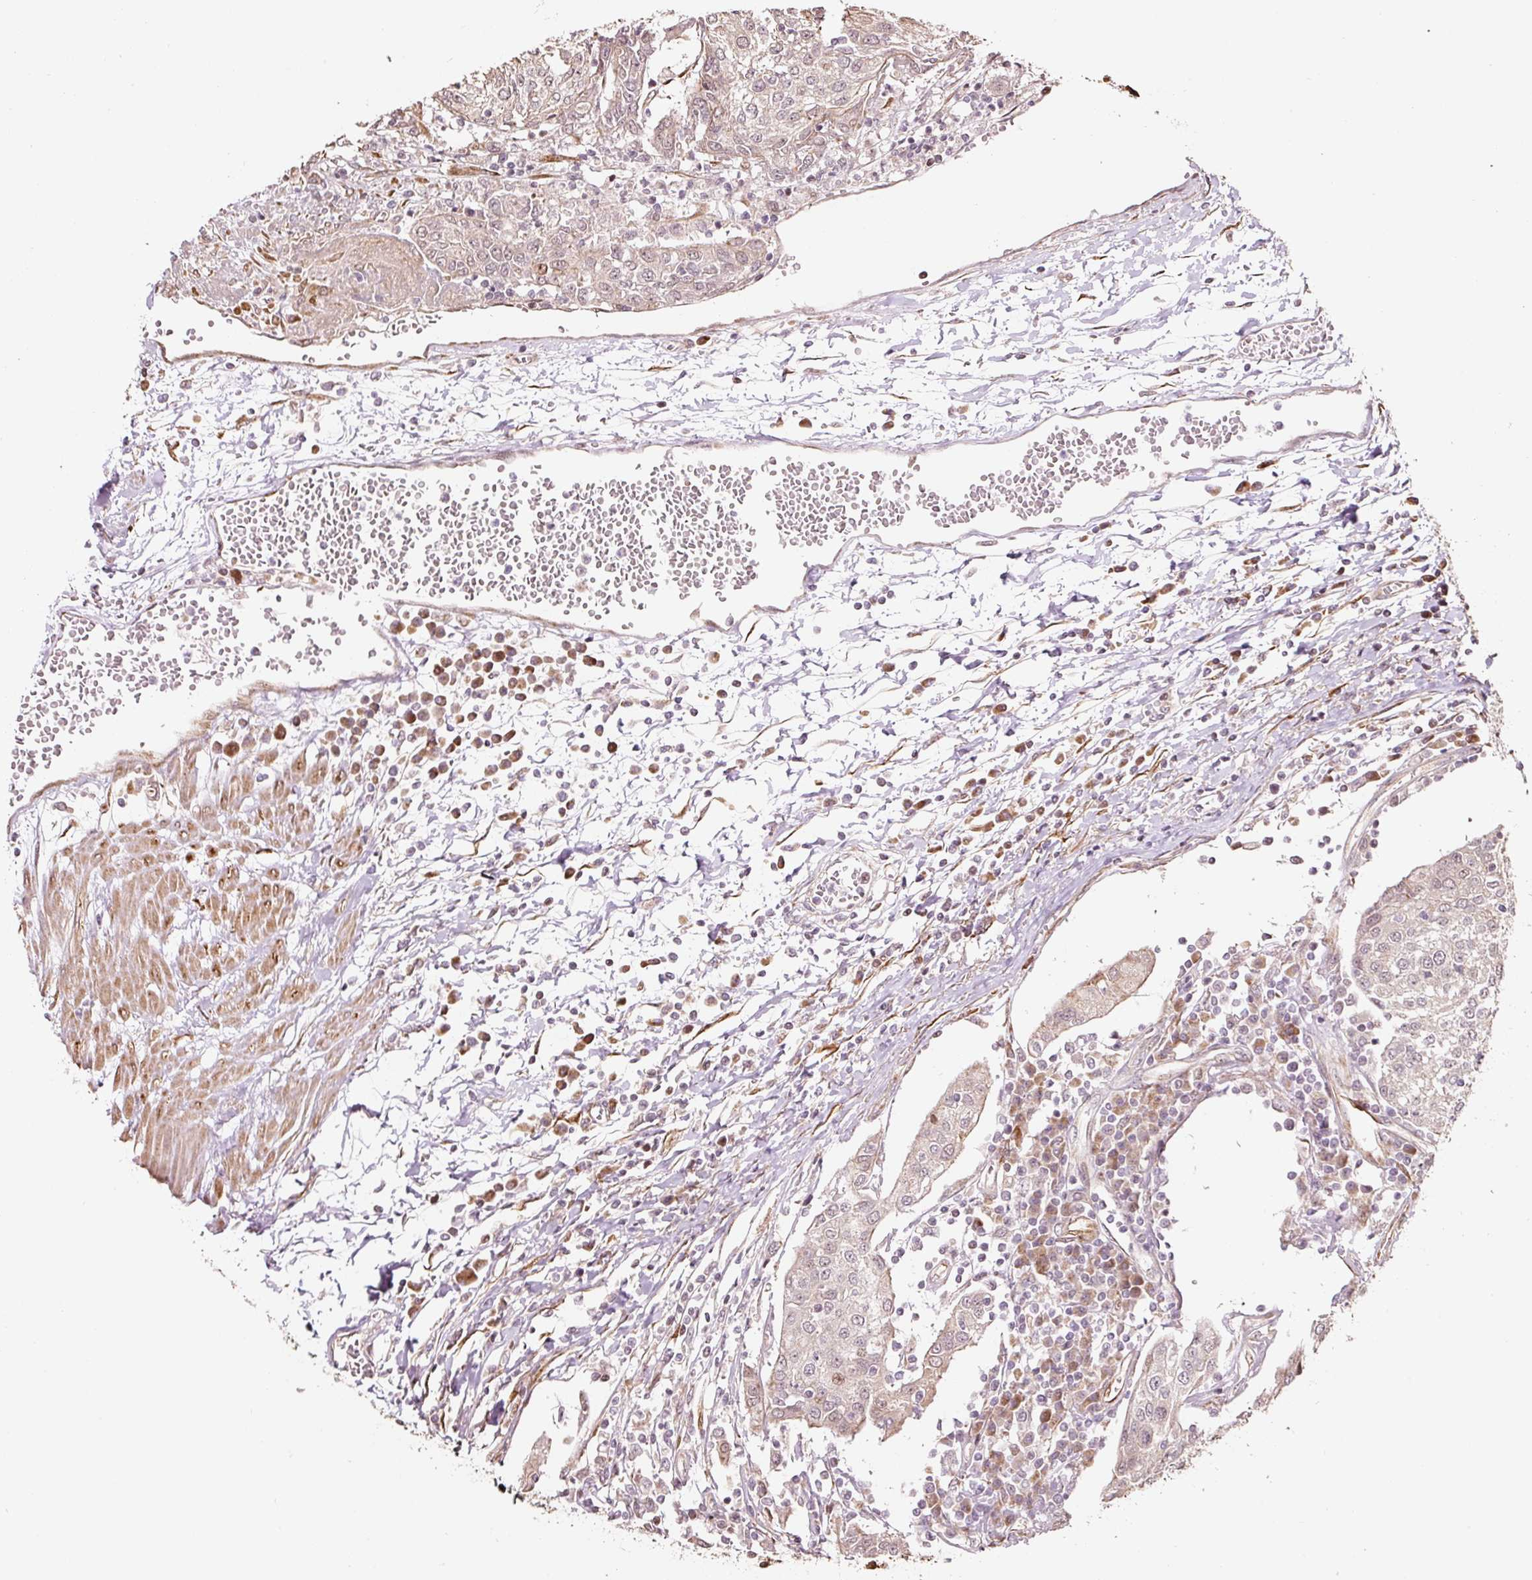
{"staining": {"intensity": "negative", "quantity": "none", "location": "none"}, "tissue": "urothelial cancer", "cell_type": "Tumor cells", "image_type": "cancer", "snomed": [{"axis": "morphology", "description": "Urothelial carcinoma, High grade"}, {"axis": "topography", "description": "Urinary bladder"}], "caption": "A high-resolution micrograph shows immunohistochemistry staining of high-grade urothelial carcinoma, which reveals no significant expression in tumor cells. (Brightfield microscopy of DAB (3,3'-diaminobenzidine) immunohistochemistry at high magnification).", "gene": "ETF1", "patient": {"sex": "female", "age": 85}}